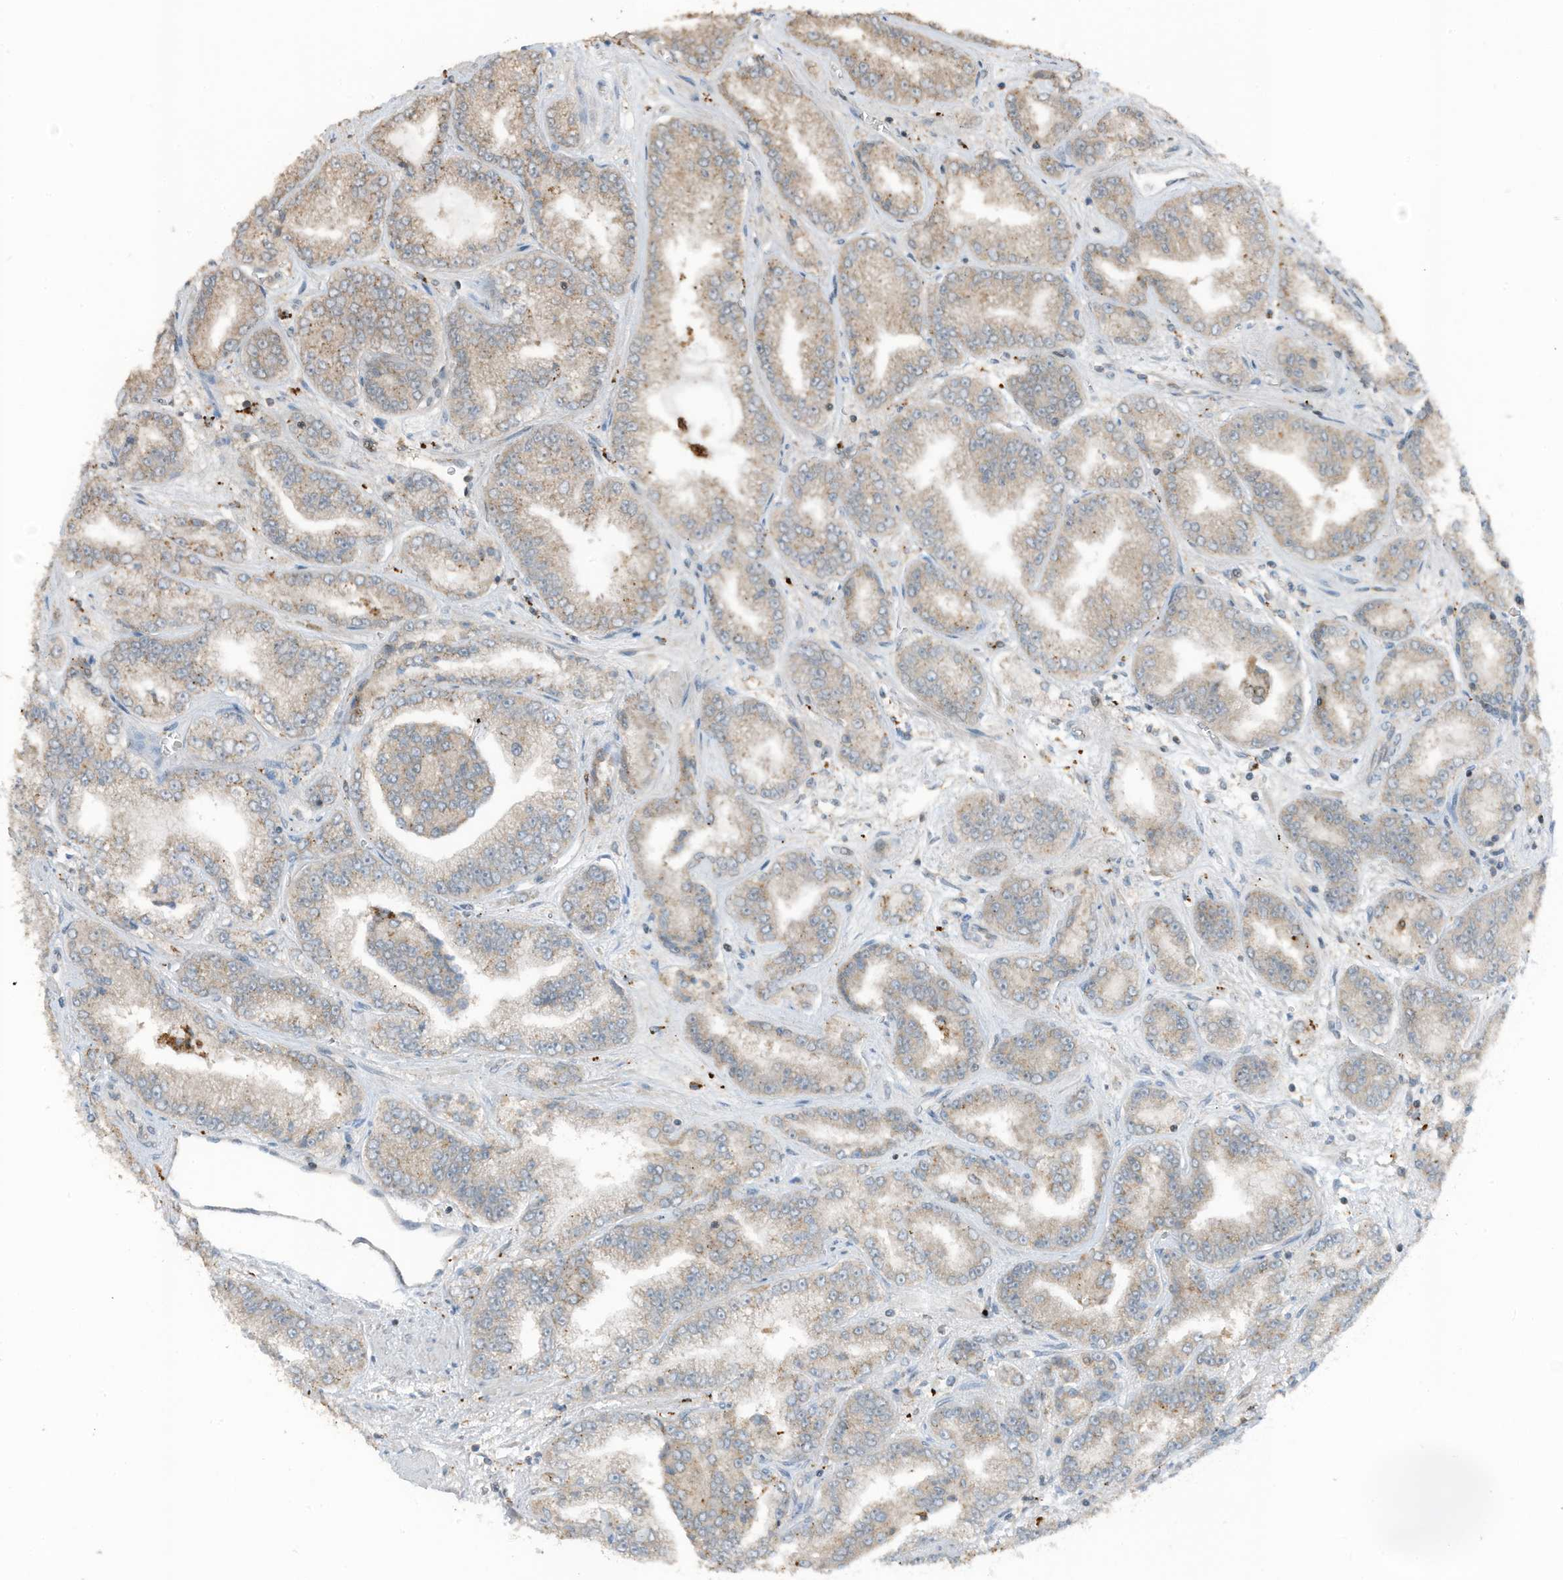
{"staining": {"intensity": "weak", "quantity": "25%-75%", "location": "cytoplasmic/membranous"}, "tissue": "prostate cancer", "cell_type": "Tumor cells", "image_type": "cancer", "snomed": [{"axis": "morphology", "description": "Adenocarcinoma, High grade"}, {"axis": "topography", "description": "Prostate"}], "caption": "Tumor cells demonstrate weak cytoplasmic/membranous expression in about 25%-75% of cells in high-grade adenocarcinoma (prostate). The staining was performed using DAB to visualize the protein expression in brown, while the nuclei were stained in blue with hematoxylin (Magnification: 20x).", "gene": "TXNDC9", "patient": {"sex": "male", "age": 71}}